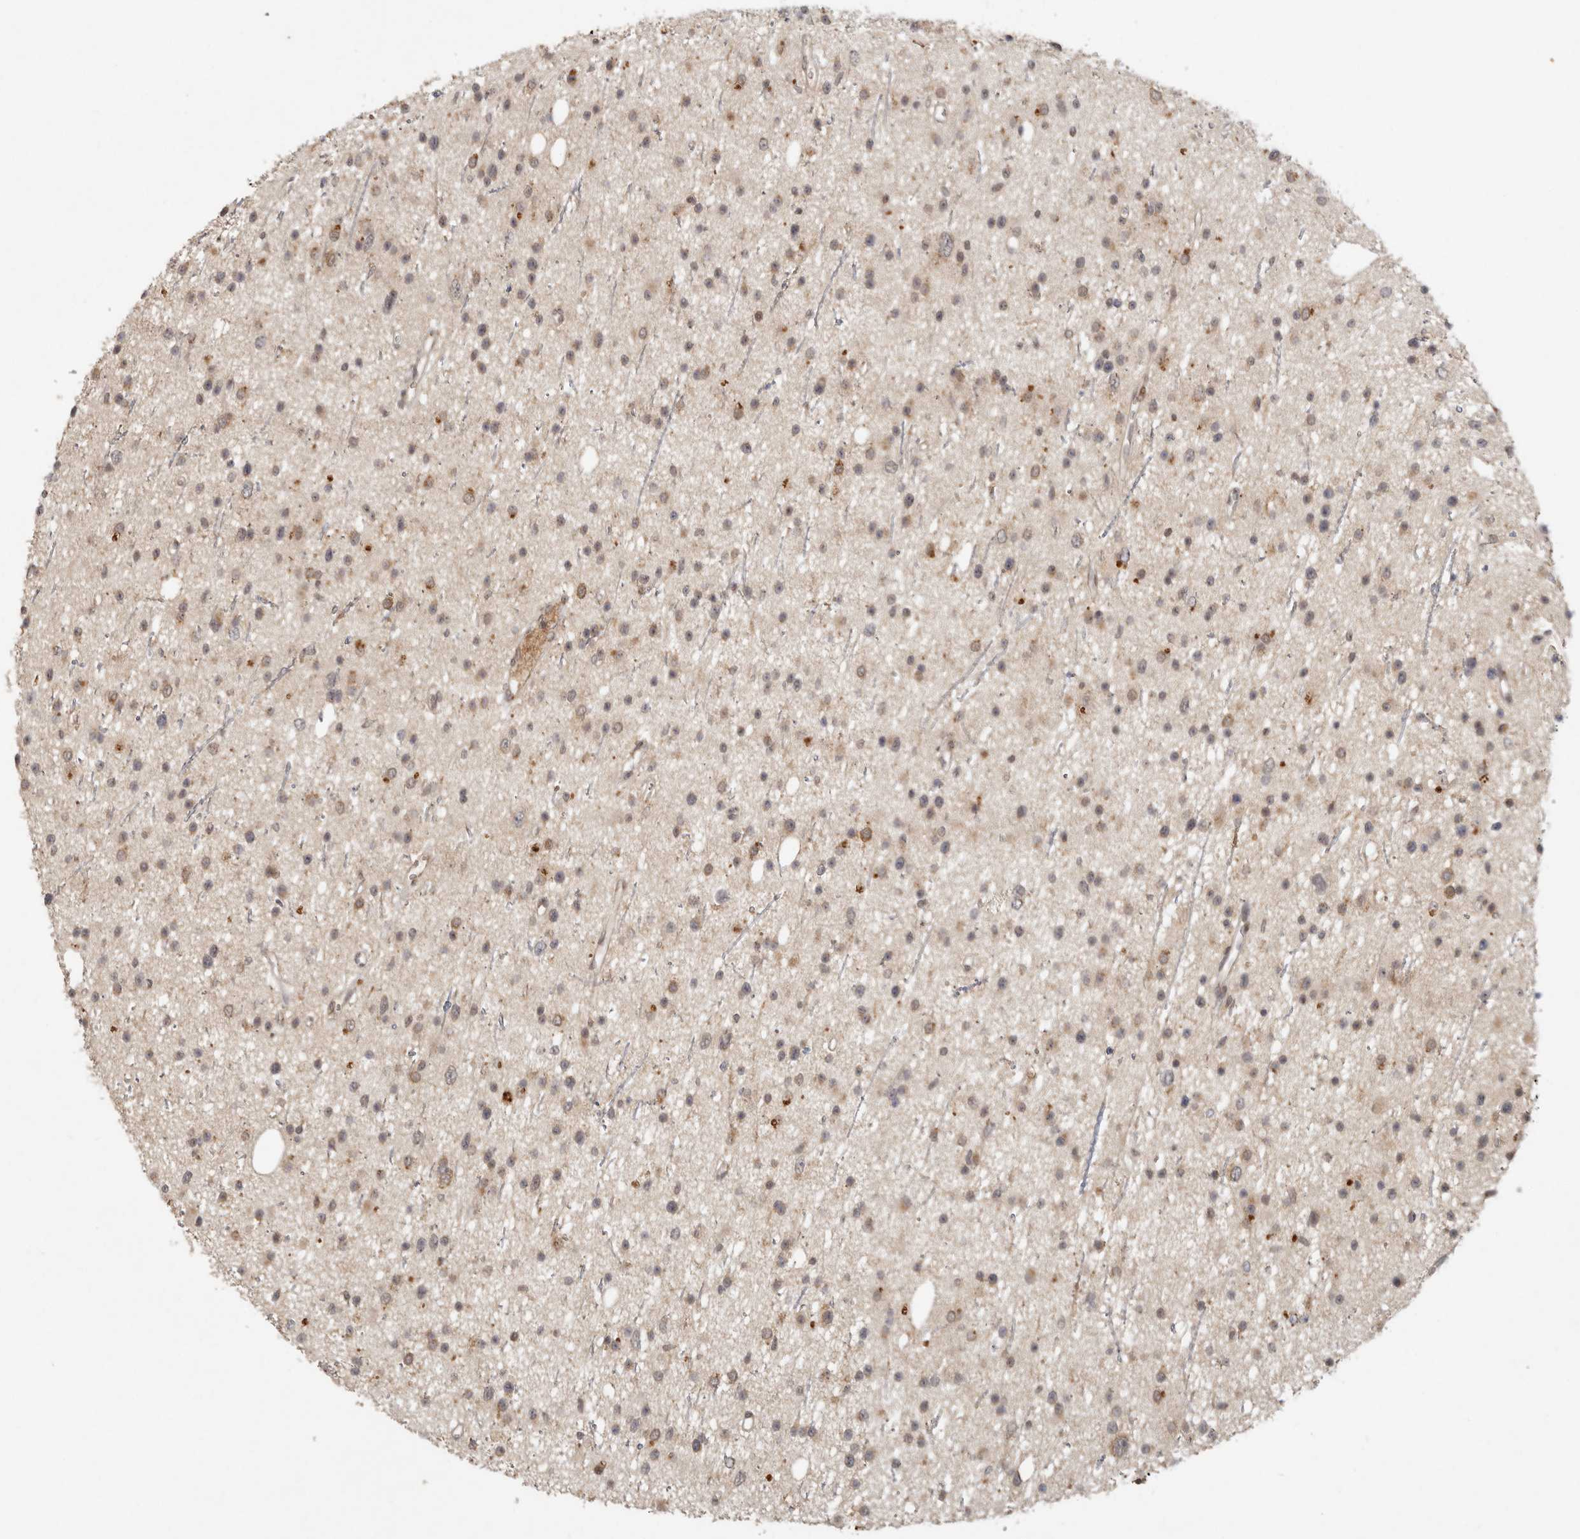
{"staining": {"intensity": "weak", "quantity": ">75%", "location": "cytoplasmic/membranous"}, "tissue": "glioma", "cell_type": "Tumor cells", "image_type": "cancer", "snomed": [{"axis": "morphology", "description": "Glioma, malignant, Low grade"}, {"axis": "topography", "description": "Cerebral cortex"}], "caption": "Immunohistochemistry (IHC) (DAB) staining of human malignant low-grade glioma shows weak cytoplasmic/membranous protein staining in about >75% of tumor cells. (IHC, brightfield microscopy, high magnification).", "gene": "LRRC75A", "patient": {"sex": "female", "age": 39}}